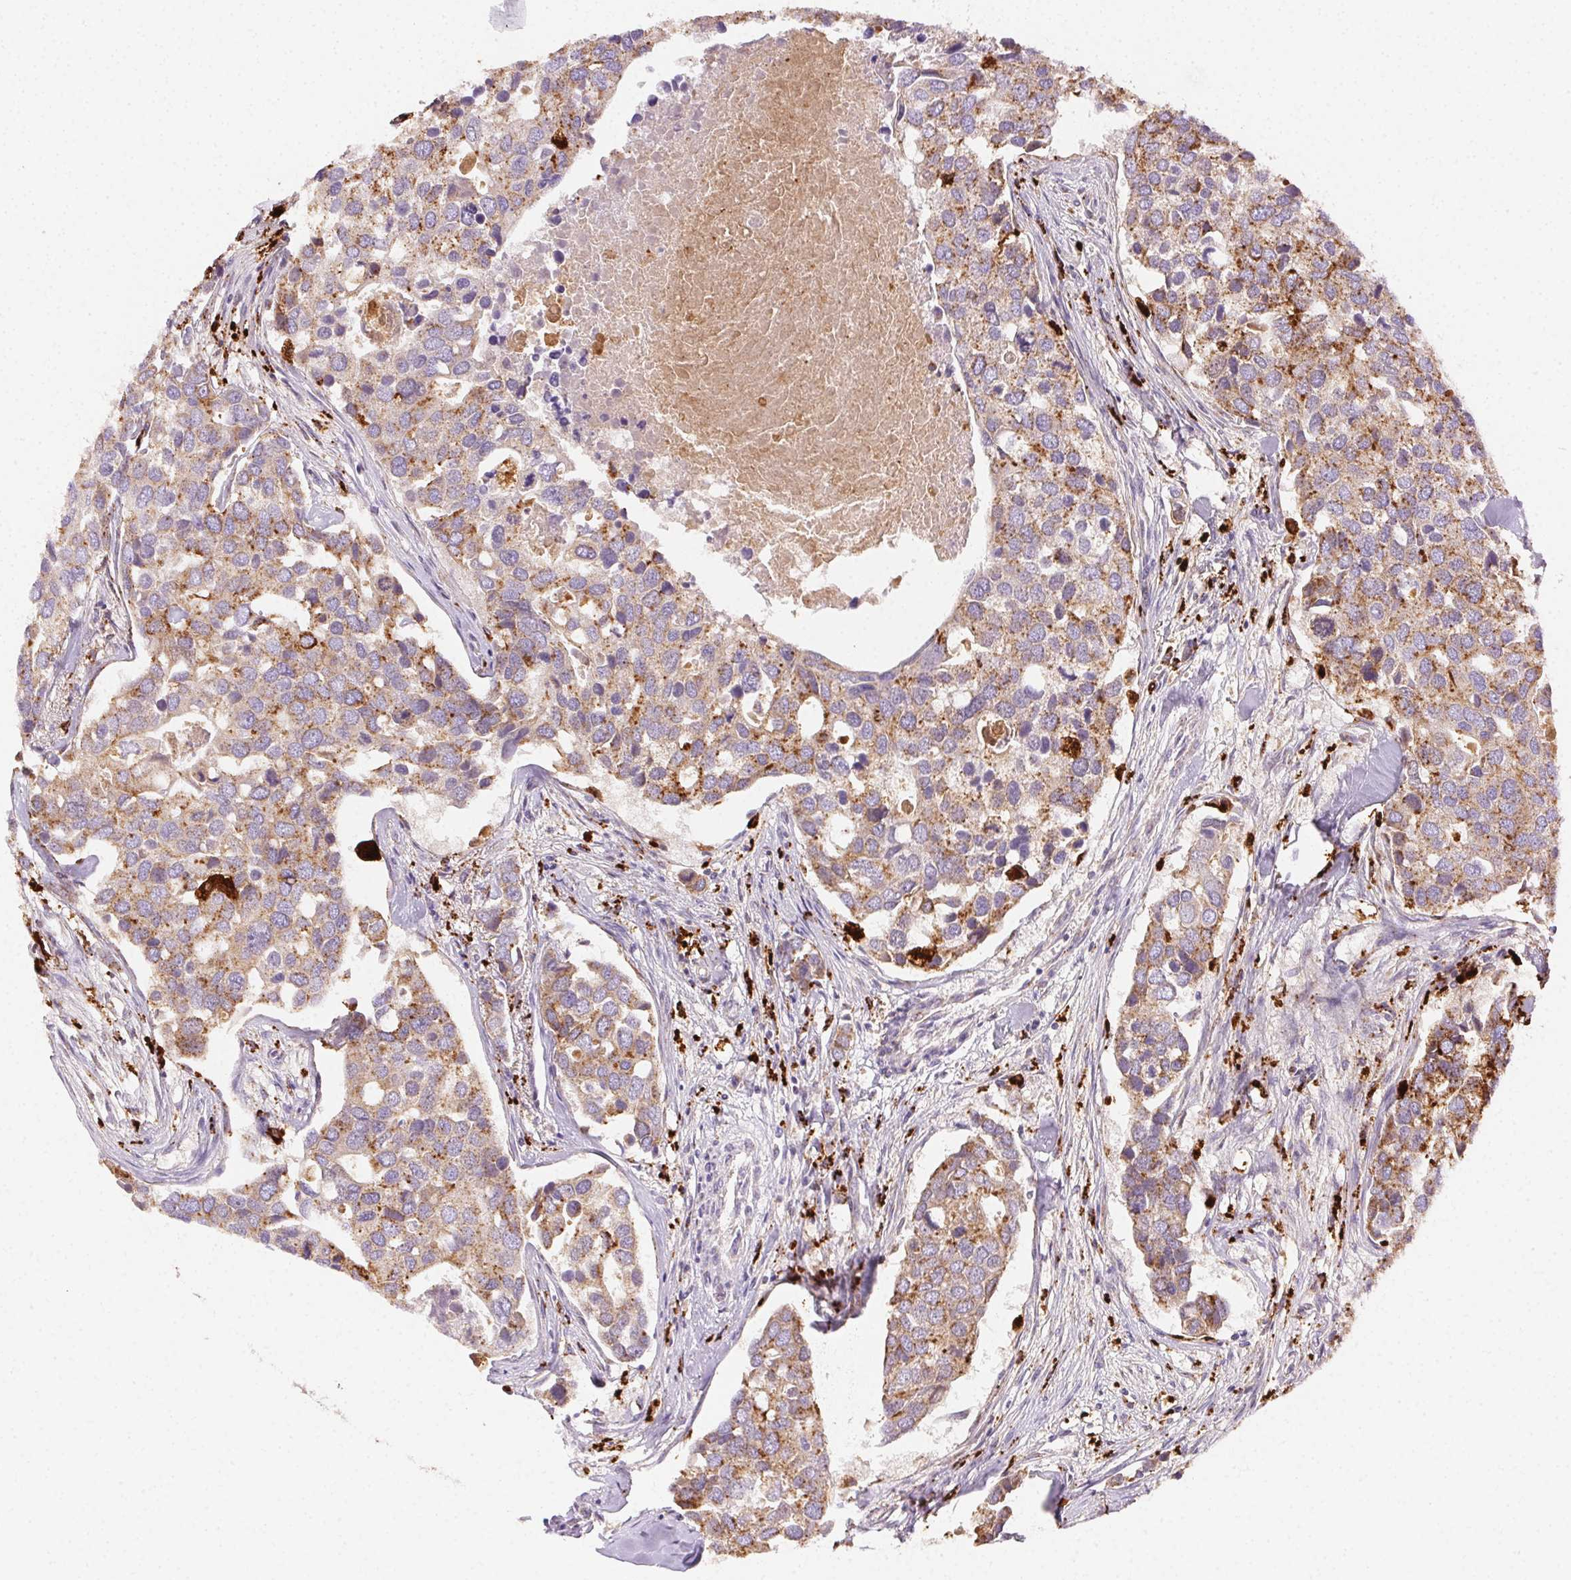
{"staining": {"intensity": "moderate", "quantity": "25%-75%", "location": "cytoplasmic/membranous"}, "tissue": "breast cancer", "cell_type": "Tumor cells", "image_type": "cancer", "snomed": [{"axis": "morphology", "description": "Duct carcinoma"}, {"axis": "topography", "description": "Breast"}], "caption": "A medium amount of moderate cytoplasmic/membranous expression is seen in about 25%-75% of tumor cells in breast cancer (intraductal carcinoma) tissue. Nuclei are stained in blue.", "gene": "SCPEP1", "patient": {"sex": "female", "age": 83}}